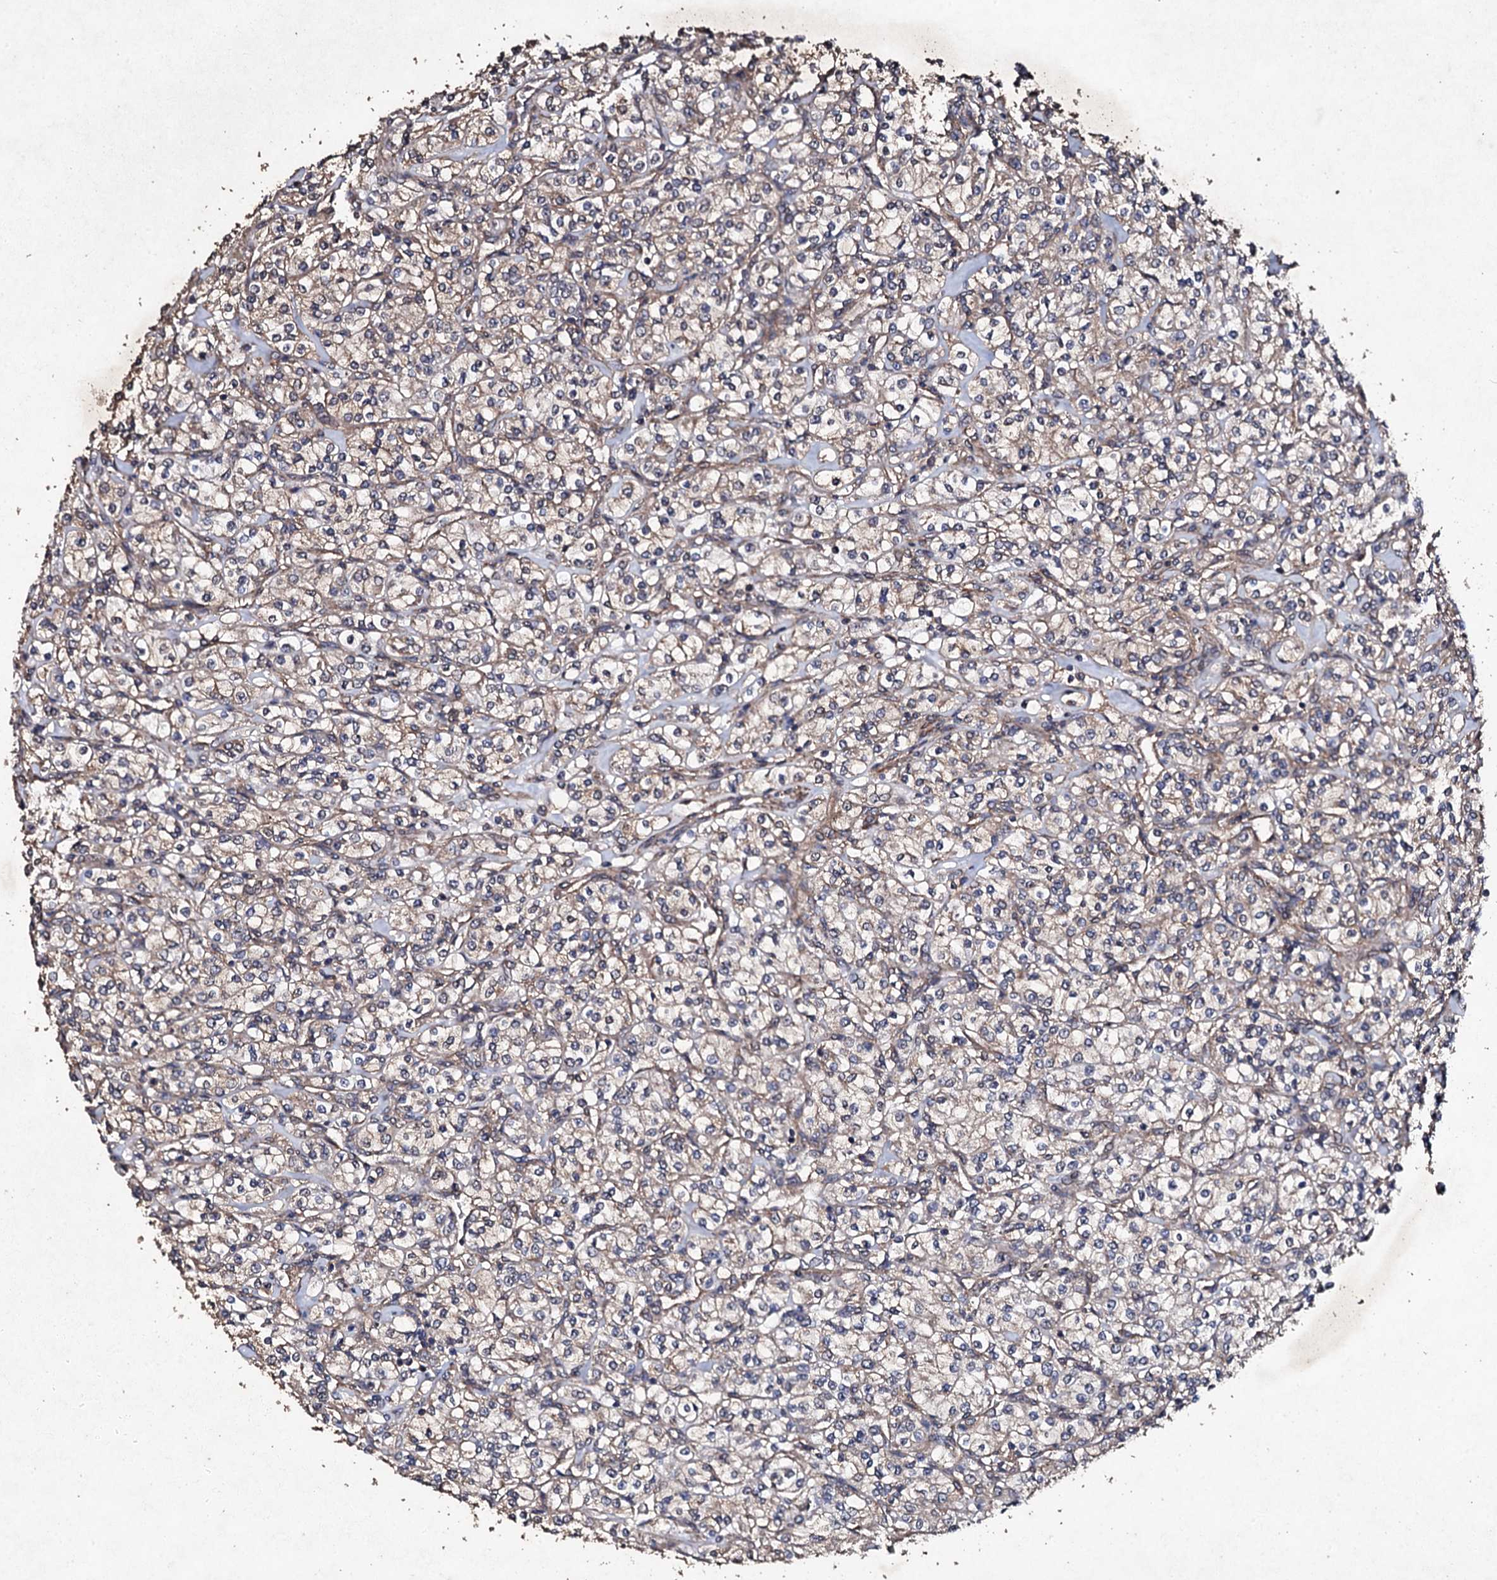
{"staining": {"intensity": "weak", "quantity": ">75%", "location": "cytoplasmic/membranous"}, "tissue": "renal cancer", "cell_type": "Tumor cells", "image_type": "cancer", "snomed": [{"axis": "morphology", "description": "Adenocarcinoma, NOS"}, {"axis": "topography", "description": "Kidney"}], "caption": "This histopathology image demonstrates immunohistochemistry (IHC) staining of renal adenocarcinoma, with low weak cytoplasmic/membranous positivity in about >75% of tumor cells.", "gene": "MOCOS", "patient": {"sex": "male", "age": 77}}